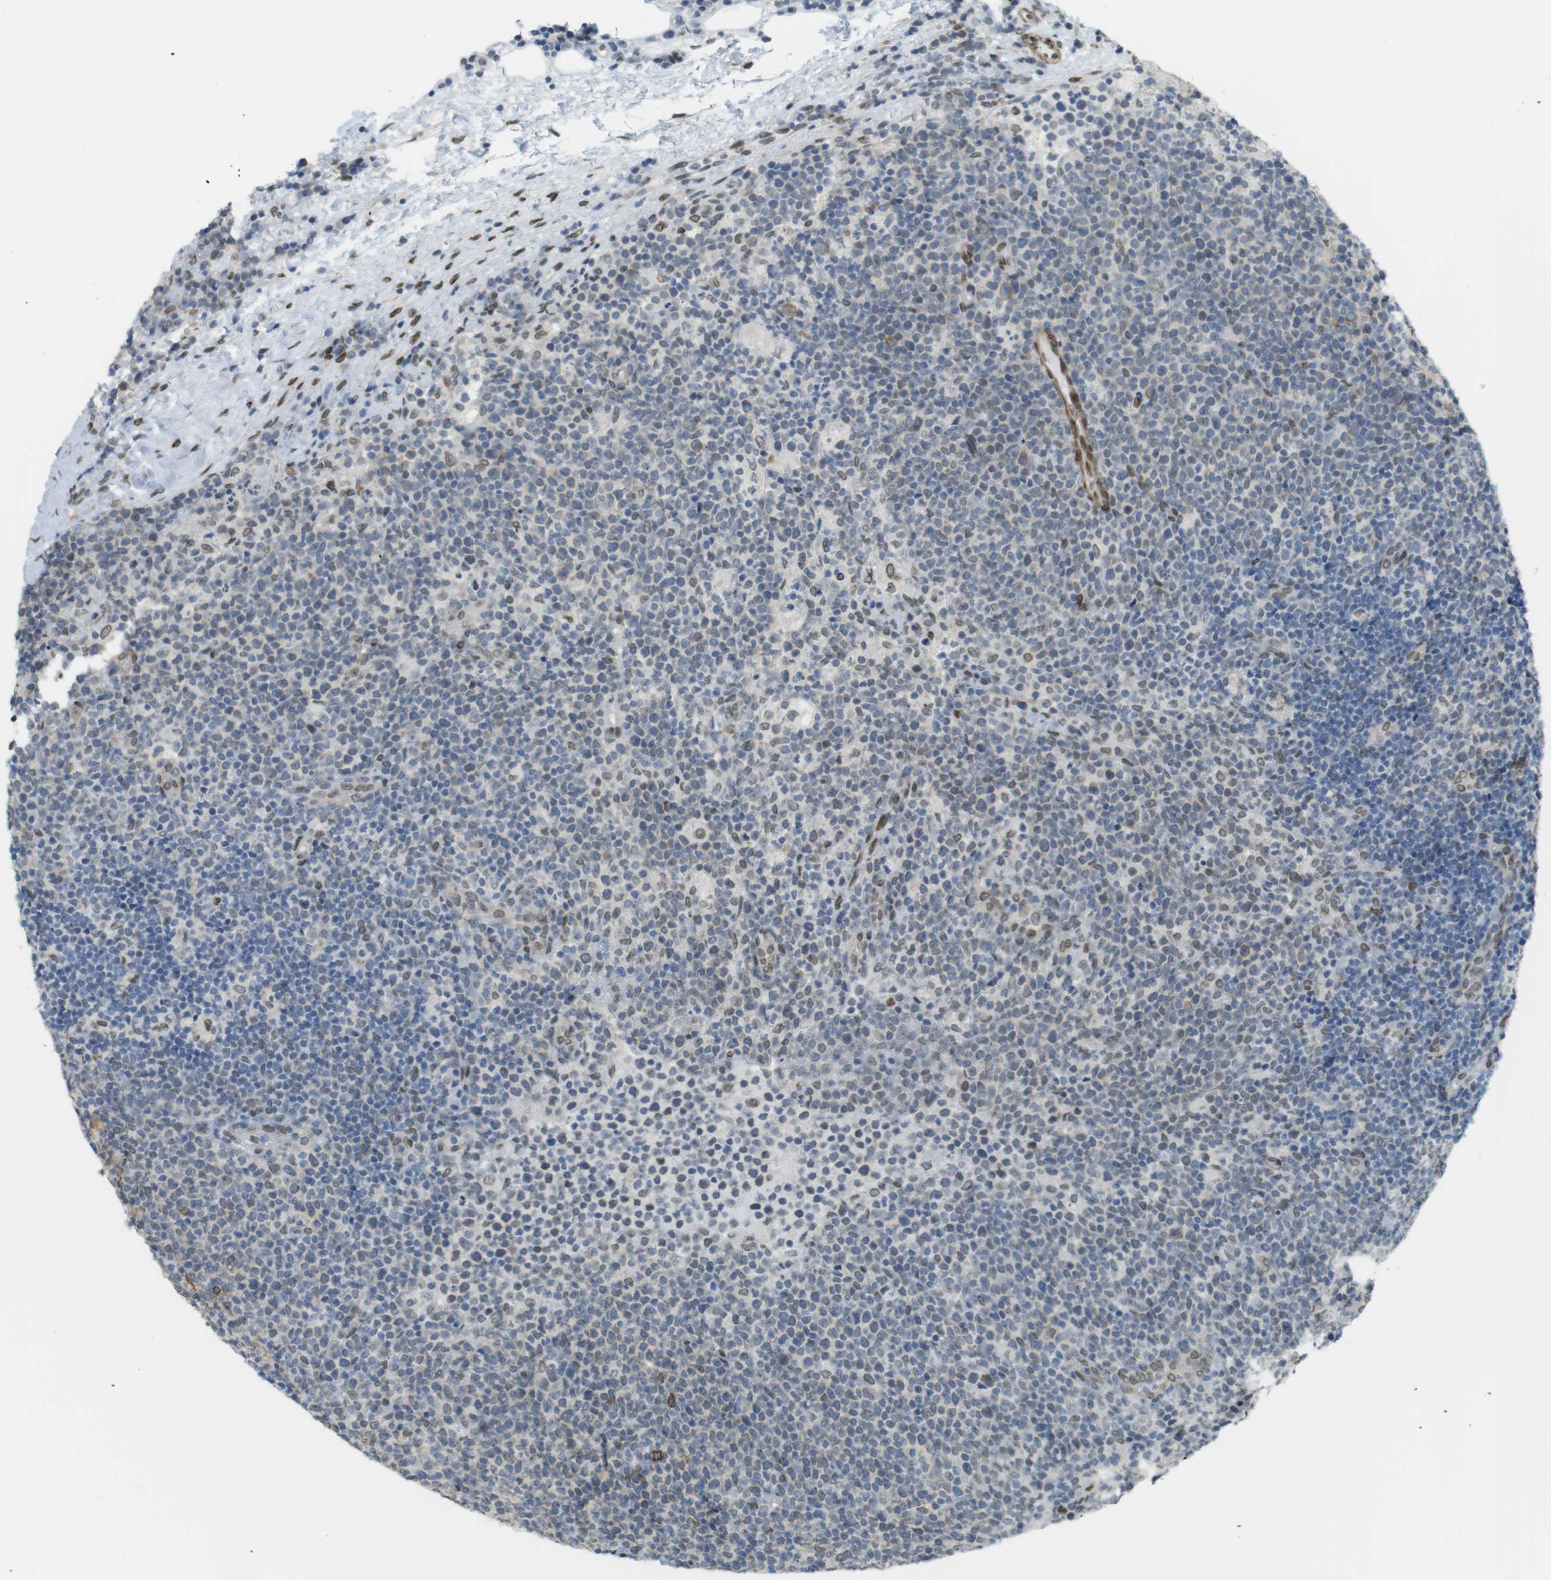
{"staining": {"intensity": "moderate", "quantity": "<25%", "location": "cytoplasmic/membranous,nuclear"}, "tissue": "lymphoma", "cell_type": "Tumor cells", "image_type": "cancer", "snomed": [{"axis": "morphology", "description": "Malignant lymphoma, non-Hodgkin's type, High grade"}, {"axis": "topography", "description": "Lymph node"}], "caption": "Brown immunohistochemical staining in human high-grade malignant lymphoma, non-Hodgkin's type displays moderate cytoplasmic/membranous and nuclear staining in about <25% of tumor cells. (DAB (3,3'-diaminobenzidine) IHC, brown staining for protein, blue staining for nuclei).", "gene": "ARL6IP6", "patient": {"sex": "male", "age": 61}}